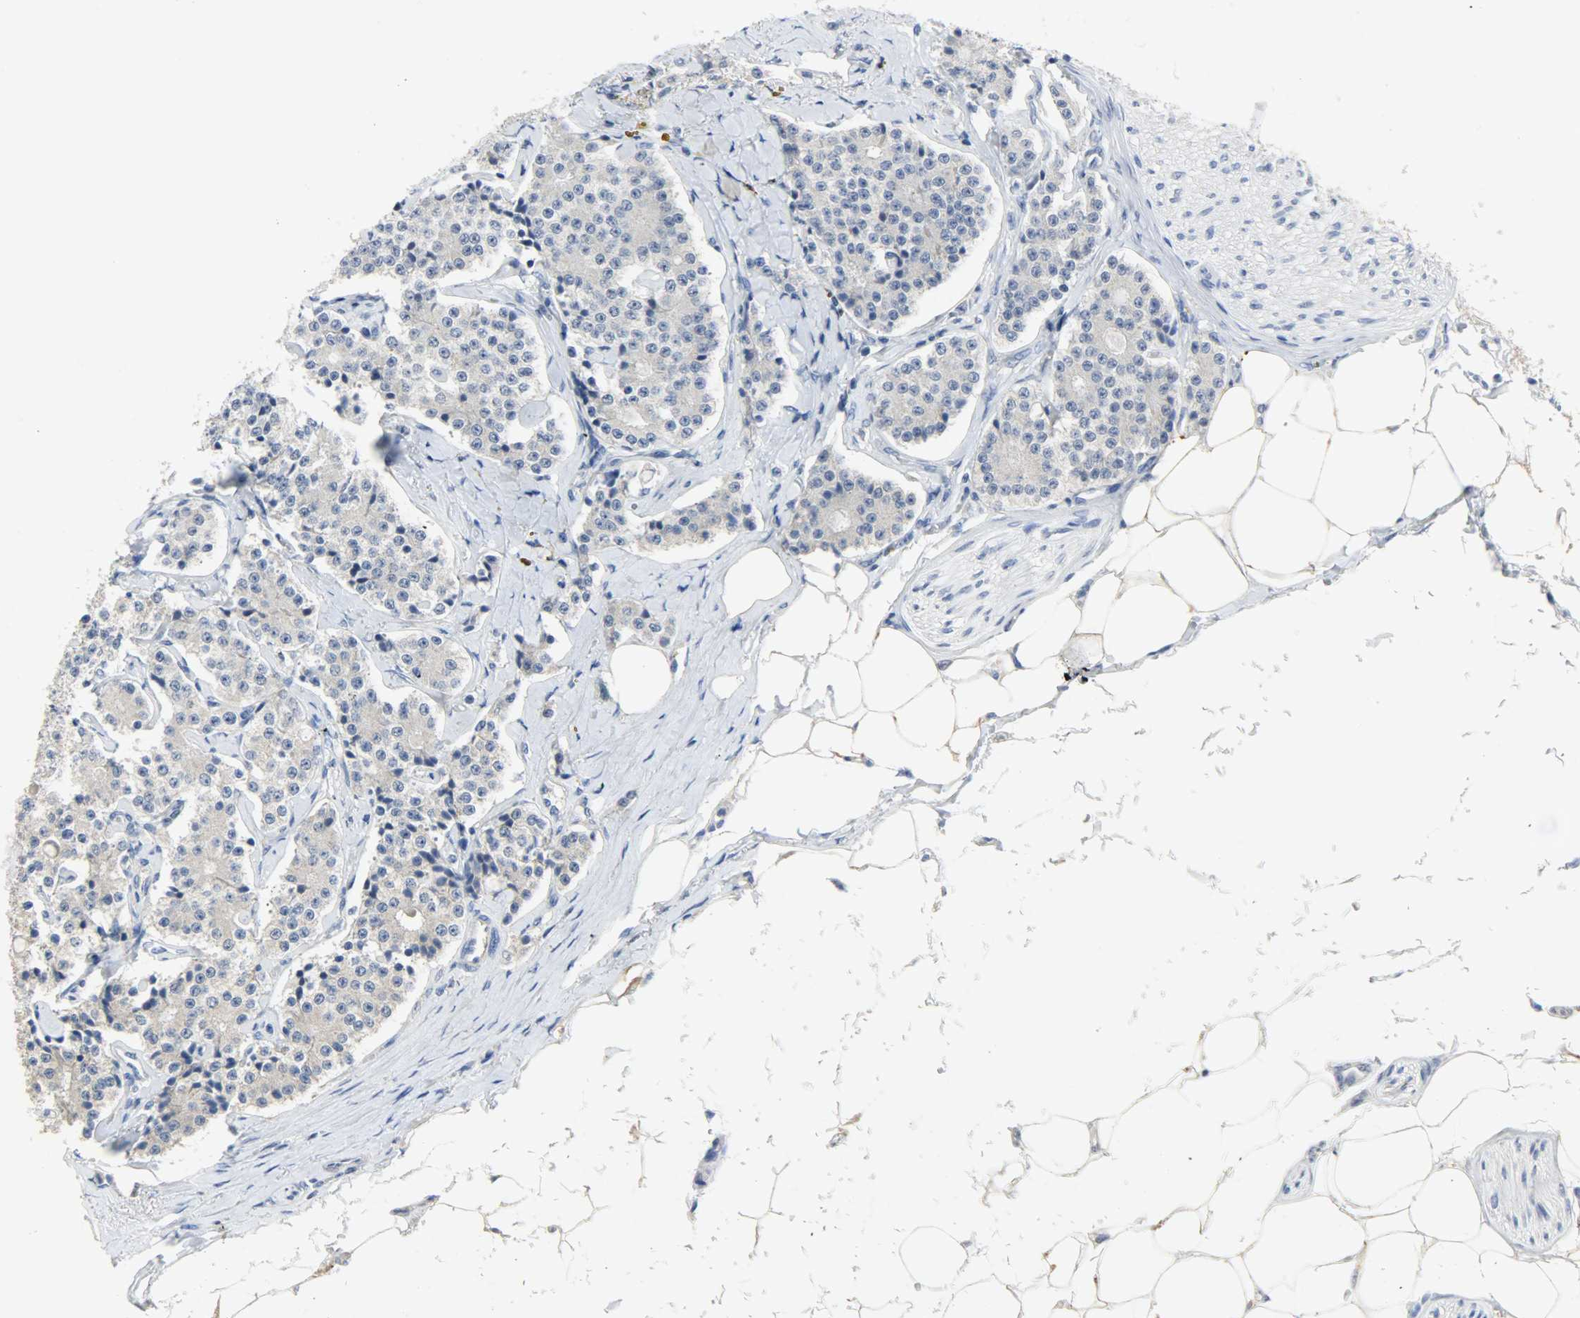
{"staining": {"intensity": "moderate", "quantity": ">75%", "location": "cytoplasmic/membranous"}, "tissue": "carcinoid", "cell_type": "Tumor cells", "image_type": "cancer", "snomed": [{"axis": "morphology", "description": "Carcinoid, malignant, NOS"}, {"axis": "topography", "description": "Colon"}], "caption": "High-power microscopy captured an IHC image of malignant carcinoid, revealing moderate cytoplasmic/membranous expression in about >75% of tumor cells.", "gene": "CDKN2C", "patient": {"sex": "female", "age": 61}}